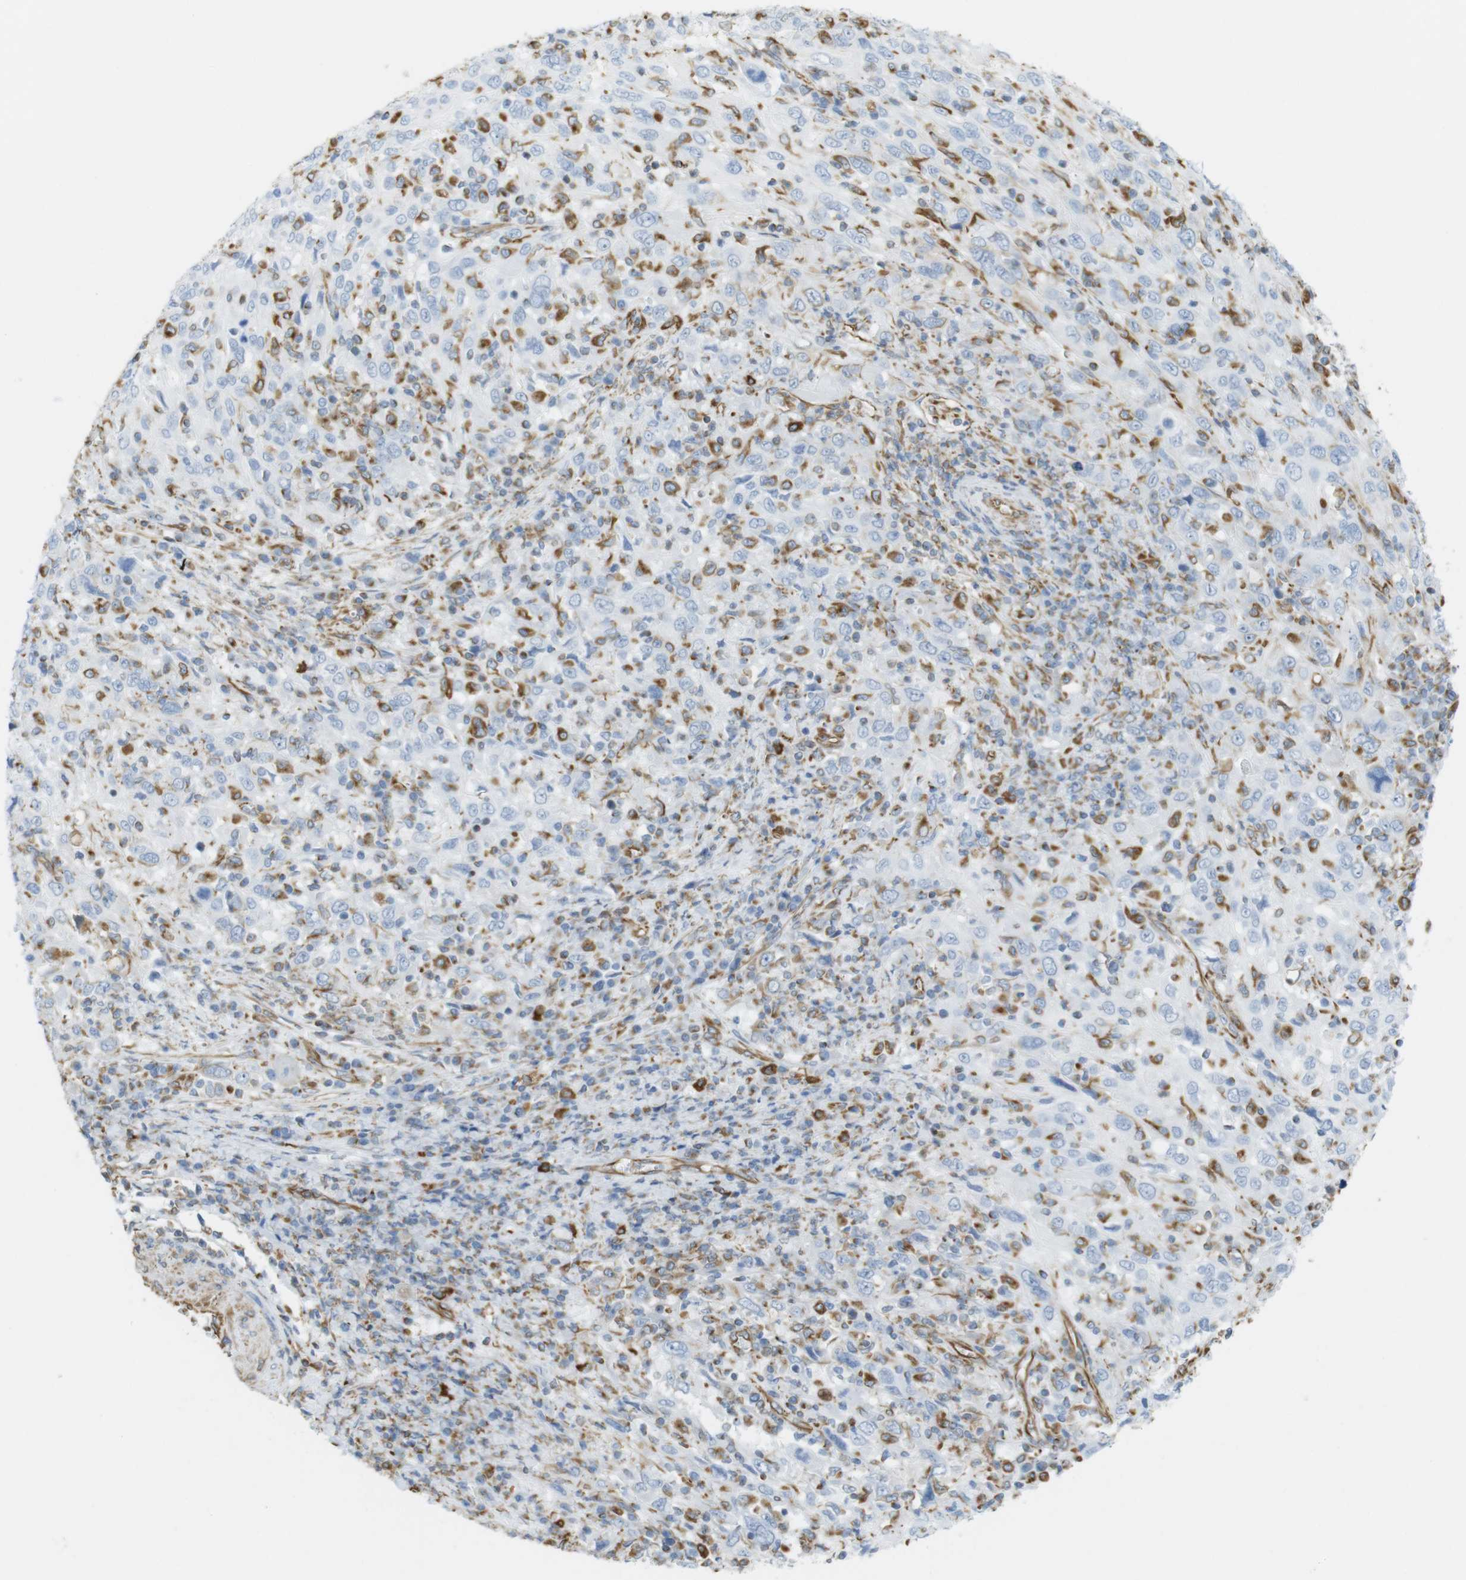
{"staining": {"intensity": "negative", "quantity": "none", "location": "none"}, "tissue": "cervical cancer", "cell_type": "Tumor cells", "image_type": "cancer", "snomed": [{"axis": "morphology", "description": "Squamous cell carcinoma, NOS"}, {"axis": "topography", "description": "Cervix"}], "caption": "The image shows no staining of tumor cells in squamous cell carcinoma (cervical). (Stains: DAB (3,3'-diaminobenzidine) IHC with hematoxylin counter stain, Microscopy: brightfield microscopy at high magnification).", "gene": "MS4A10", "patient": {"sex": "female", "age": 46}}